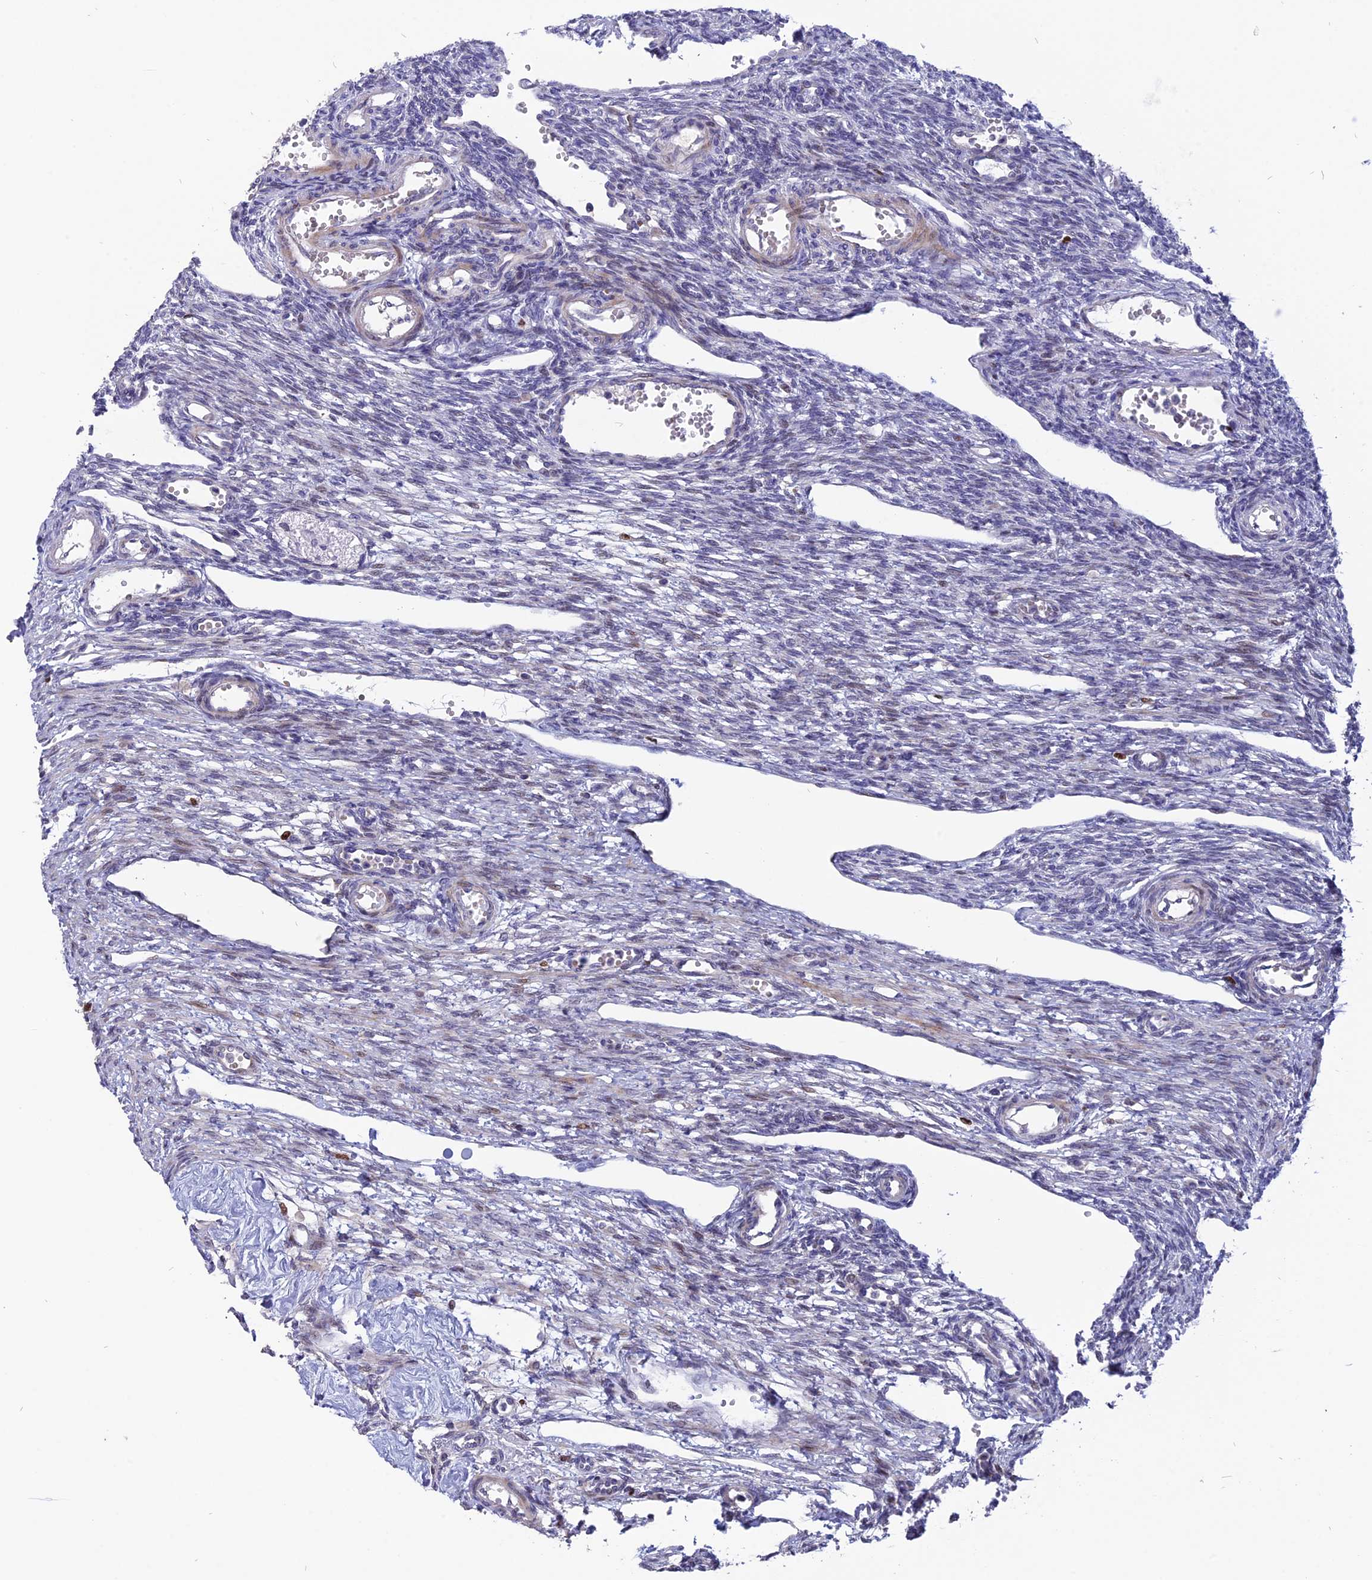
{"staining": {"intensity": "negative", "quantity": "none", "location": "none"}, "tissue": "ovary", "cell_type": "Ovarian stroma cells", "image_type": "normal", "snomed": [{"axis": "morphology", "description": "Normal tissue, NOS"}, {"axis": "morphology", "description": "Cyst, NOS"}, {"axis": "topography", "description": "Ovary"}], "caption": "Ovarian stroma cells are negative for brown protein staining in normal ovary. The staining was performed using DAB (3,3'-diaminobenzidine) to visualize the protein expression in brown, while the nuclei were stained in blue with hematoxylin (Magnification: 20x).", "gene": "TMEM263", "patient": {"sex": "female", "age": 33}}